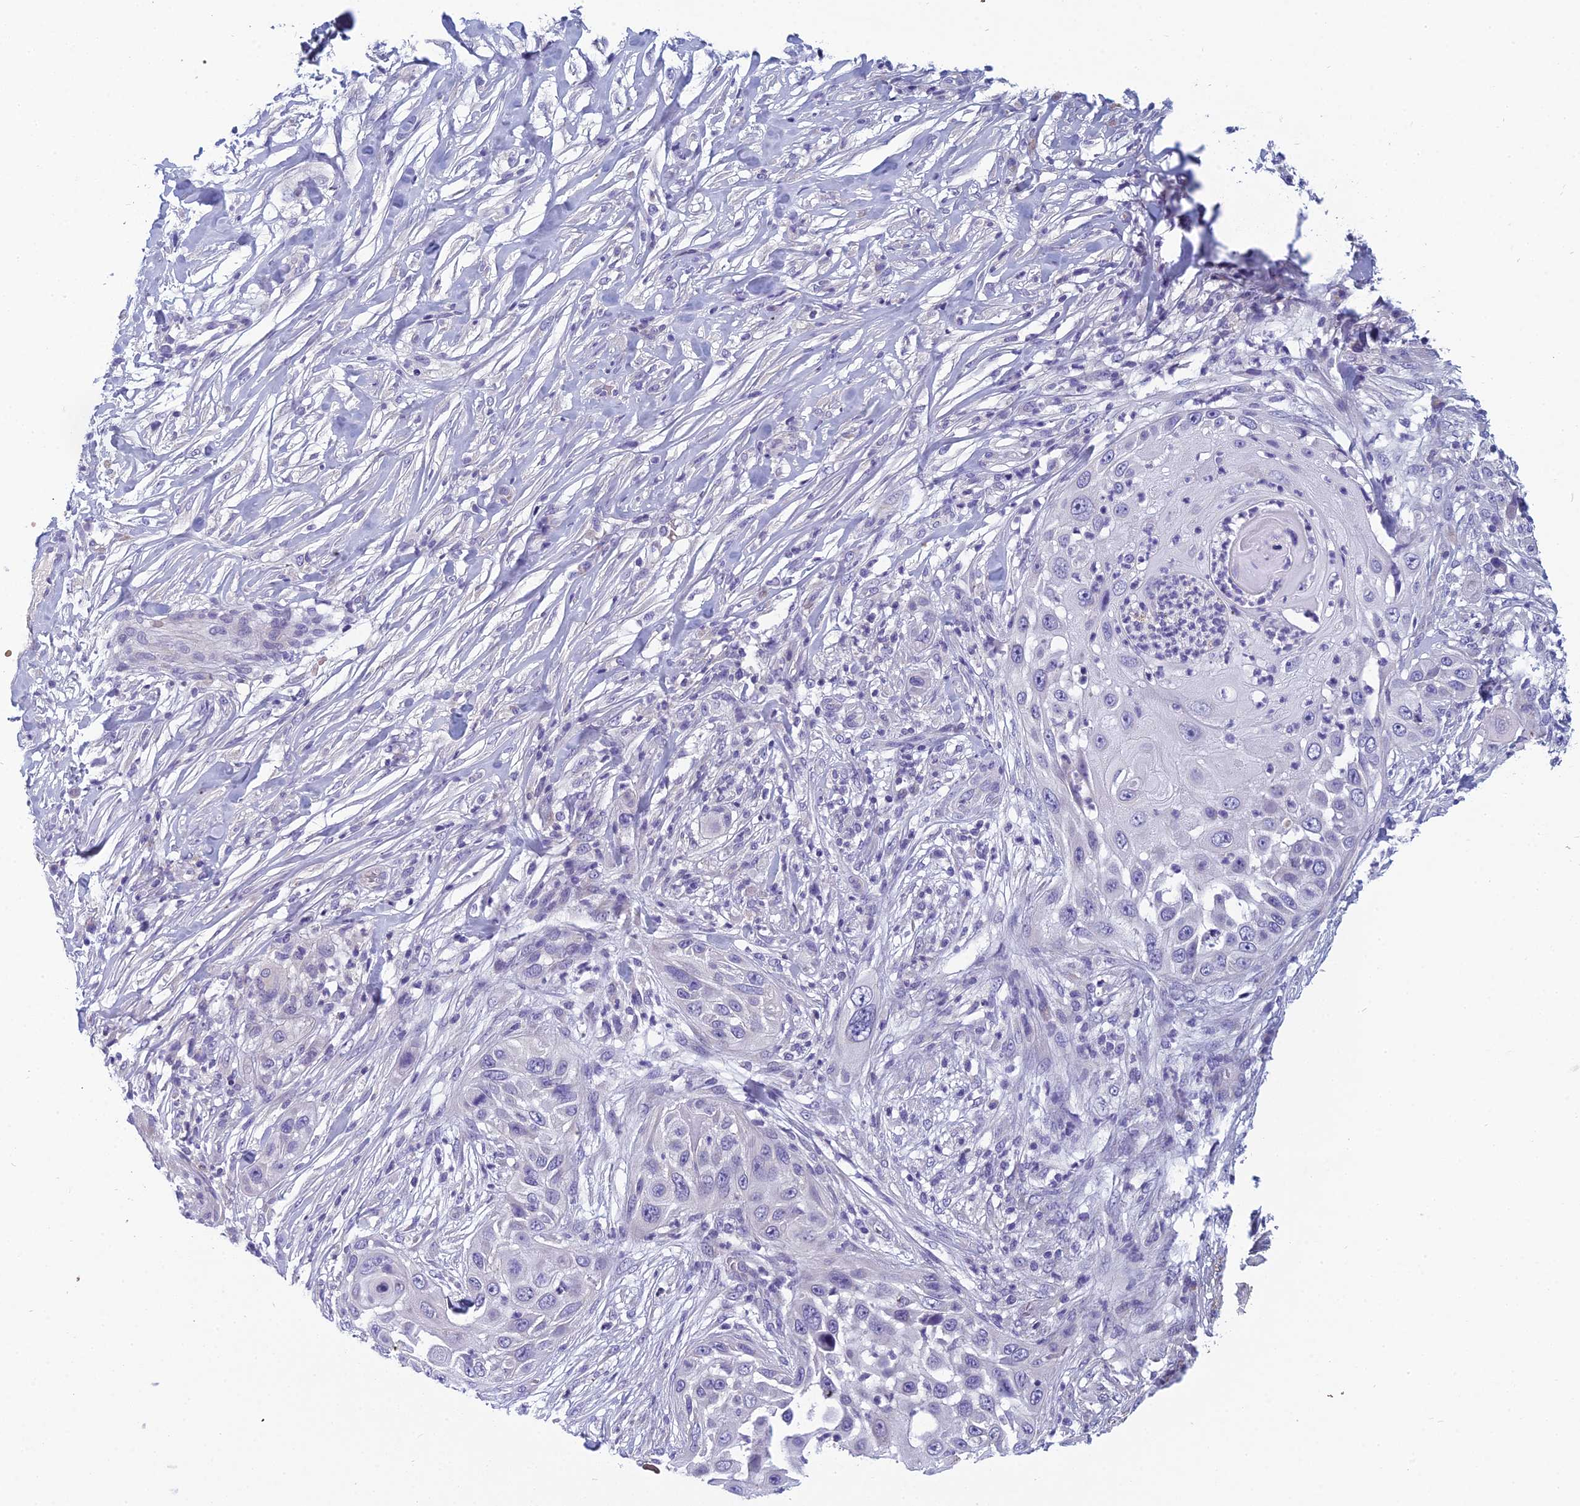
{"staining": {"intensity": "negative", "quantity": "none", "location": "none"}, "tissue": "skin cancer", "cell_type": "Tumor cells", "image_type": "cancer", "snomed": [{"axis": "morphology", "description": "Squamous cell carcinoma, NOS"}, {"axis": "topography", "description": "Skin"}], "caption": "Tumor cells show no significant protein positivity in skin cancer.", "gene": "RBM41", "patient": {"sex": "female", "age": 44}}